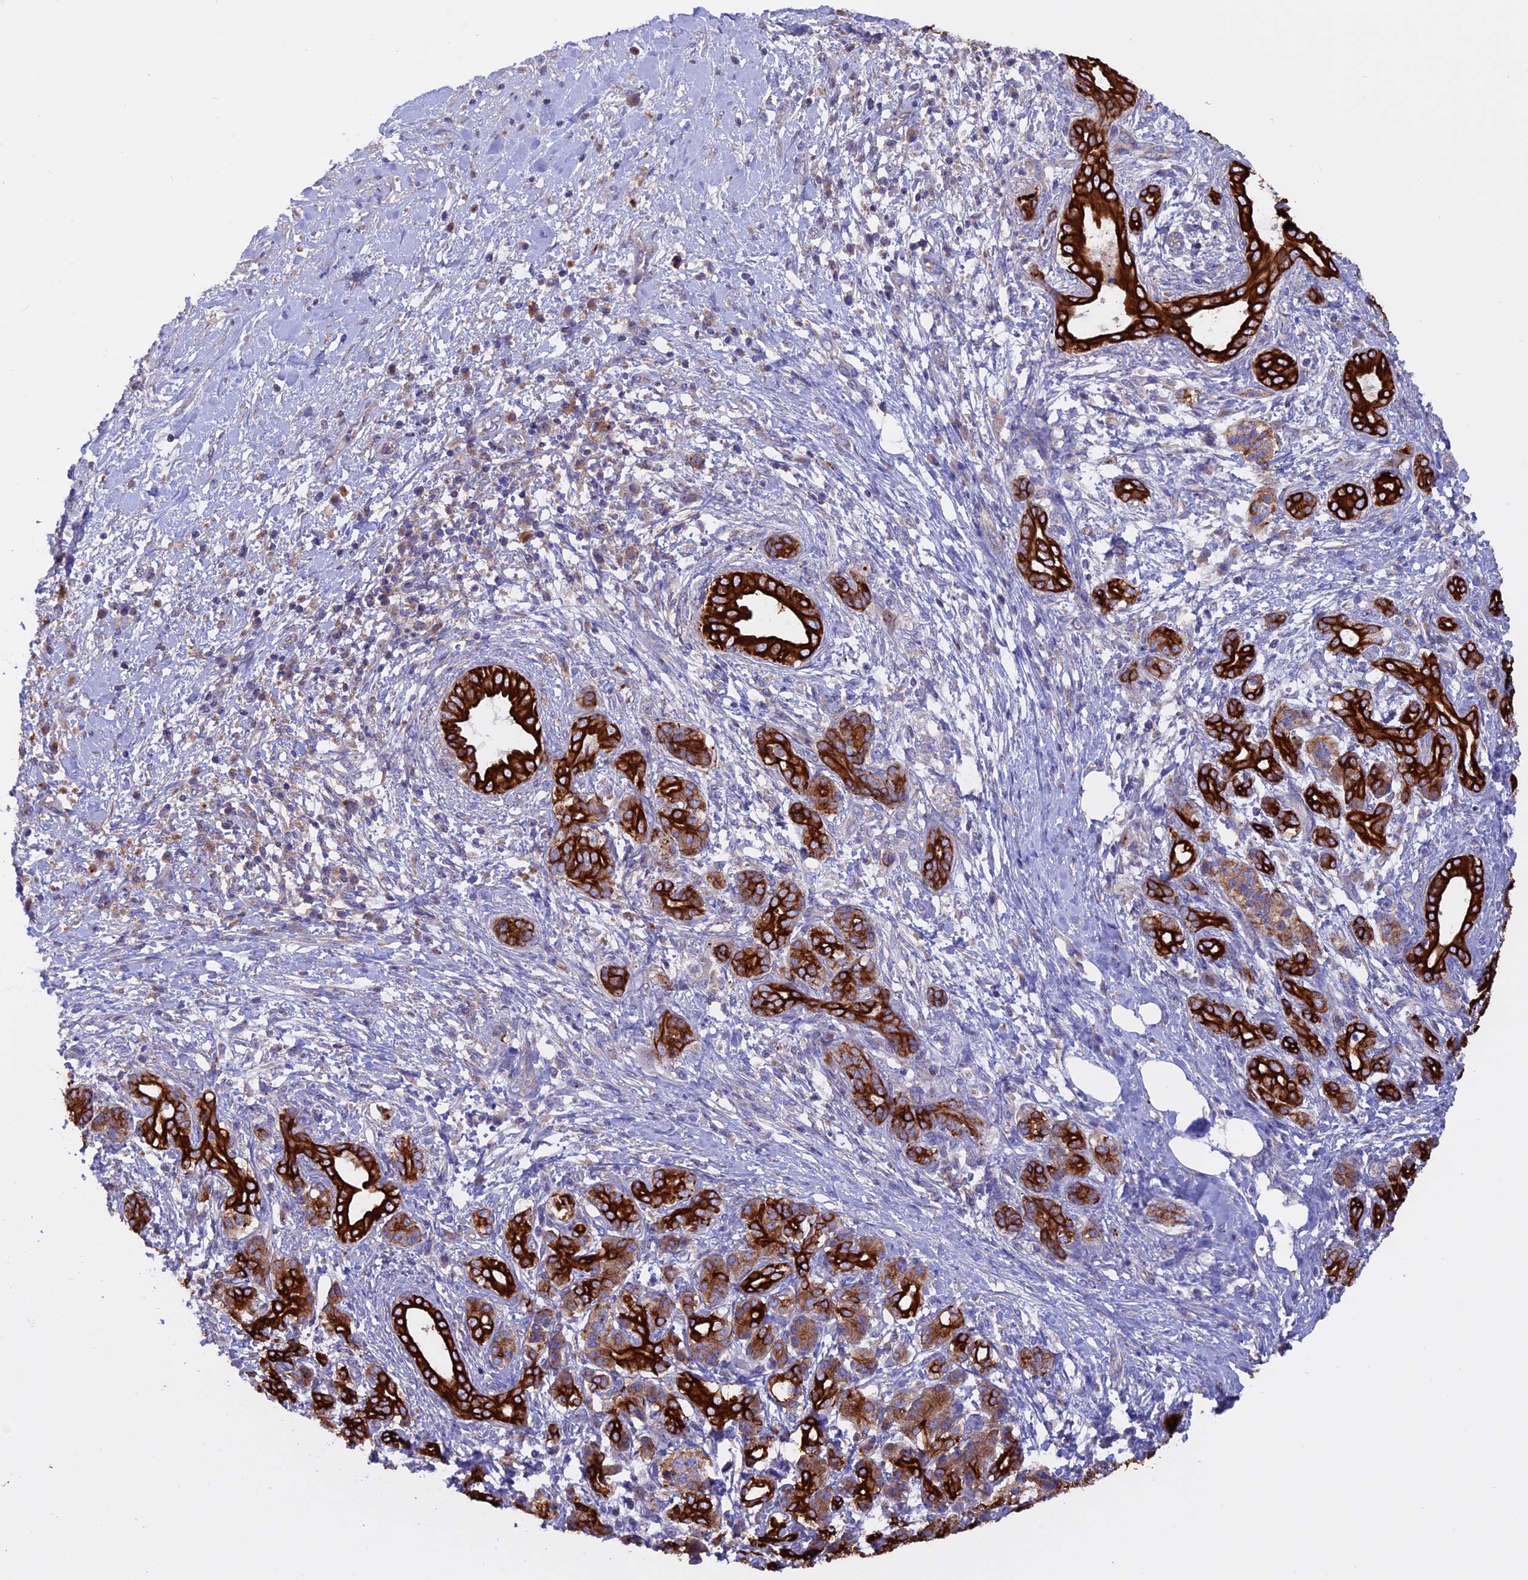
{"staining": {"intensity": "strong", "quantity": ">75%", "location": "cytoplasmic/membranous"}, "tissue": "pancreatic cancer", "cell_type": "Tumor cells", "image_type": "cancer", "snomed": [{"axis": "morphology", "description": "Adenocarcinoma, NOS"}, {"axis": "topography", "description": "Pancreas"}], "caption": "DAB (3,3'-diaminobenzidine) immunohistochemical staining of human pancreatic cancer exhibits strong cytoplasmic/membranous protein expression in about >75% of tumor cells.", "gene": "PTPN9", "patient": {"sex": "female", "age": 55}}